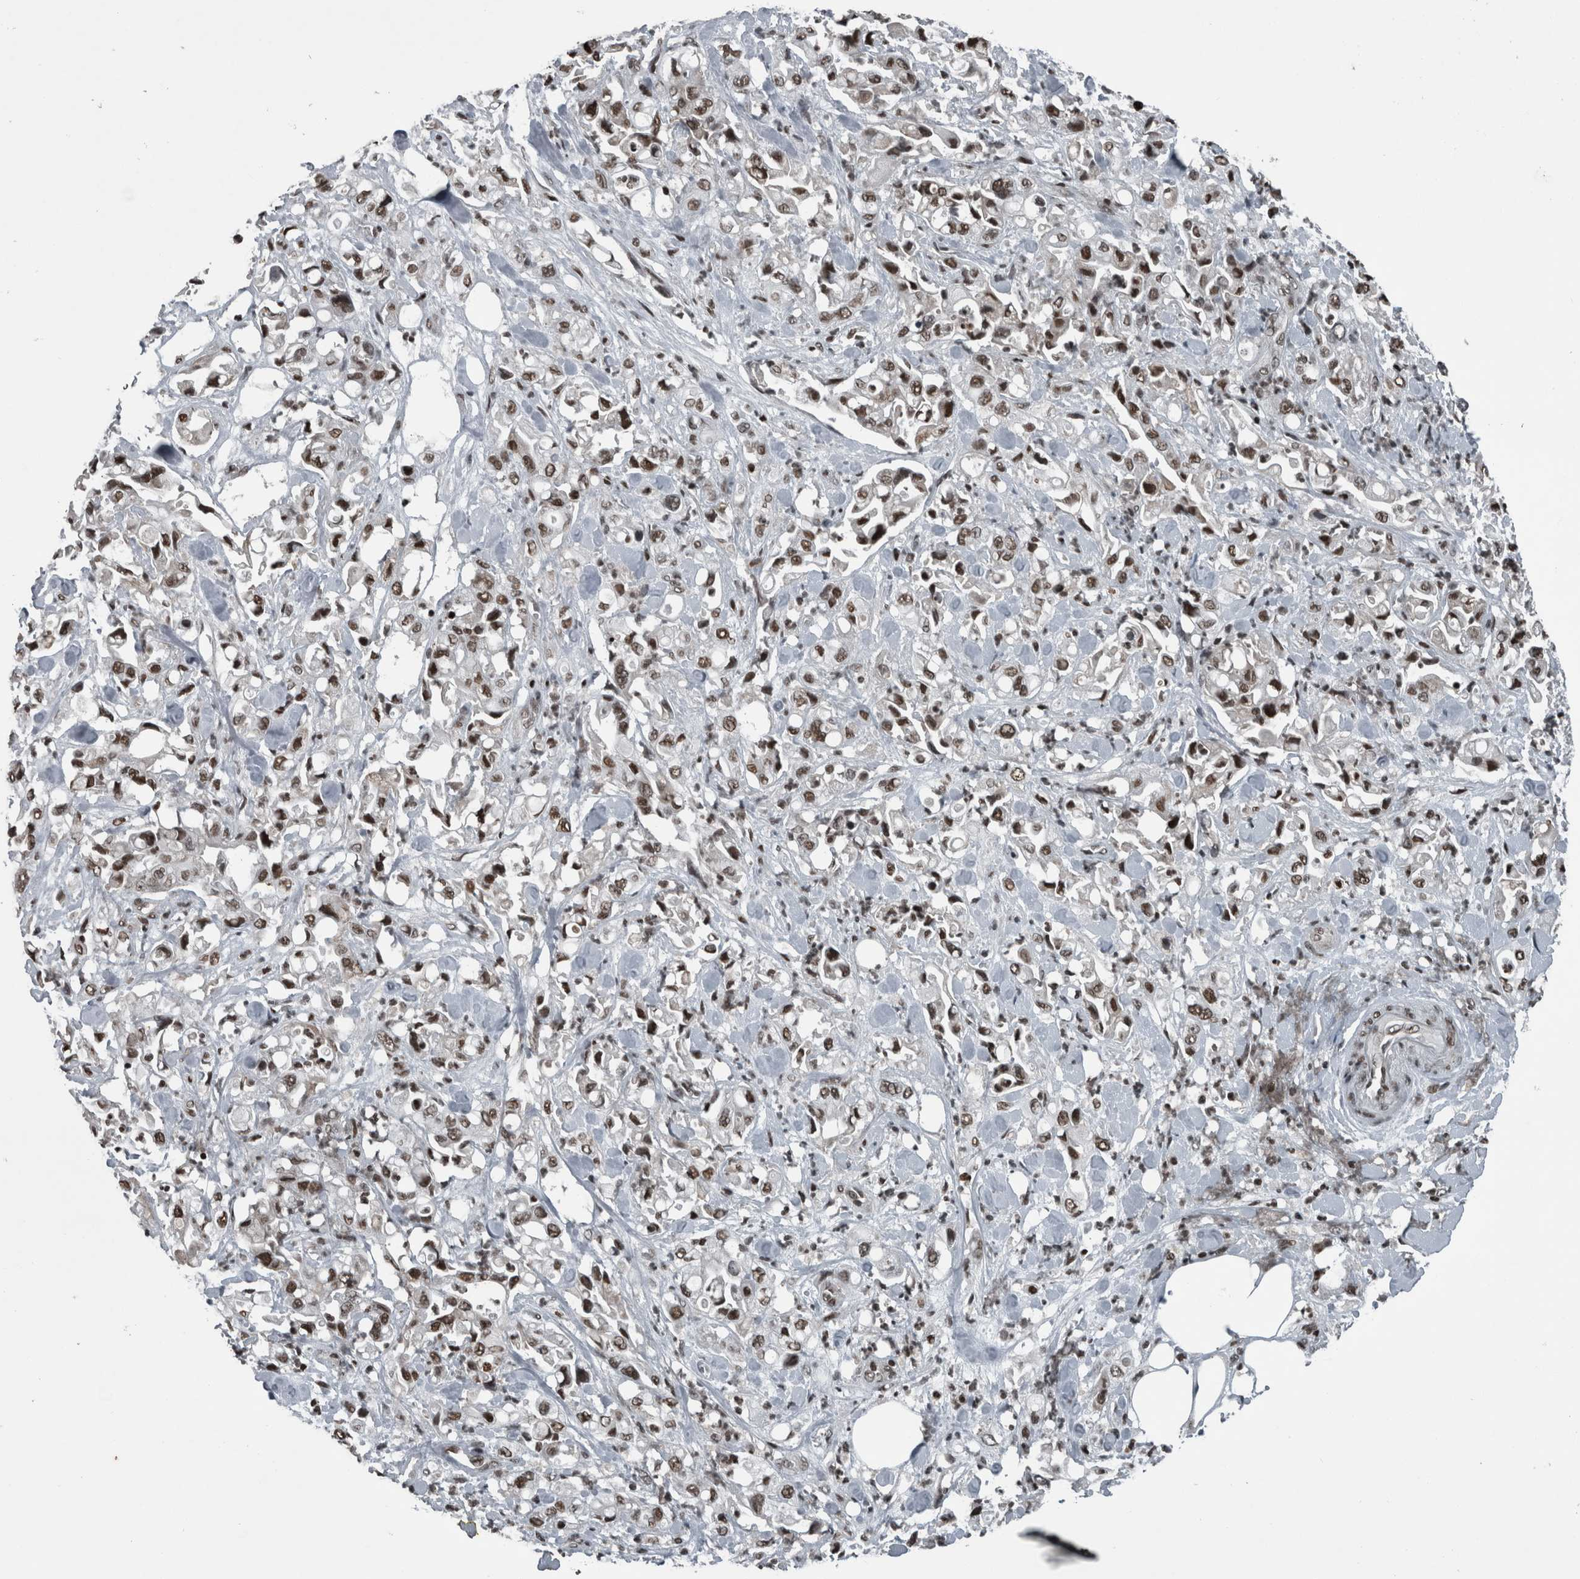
{"staining": {"intensity": "moderate", "quantity": ">75%", "location": "nuclear"}, "tissue": "pancreatic cancer", "cell_type": "Tumor cells", "image_type": "cancer", "snomed": [{"axis": "morphology", "description": "Adenocarcinoma, NOS"}, {"axis": "topography", "description": "Pancreas"}], "caption": "A micrograph showing moderate nuclear staining in about >75% of tumor cells in adenocarcinoma (pancreatic), as visualized by brown immunohistochemical staining.", "gene": "UNC50", "patient": {"sex": "male", "age": 70}}